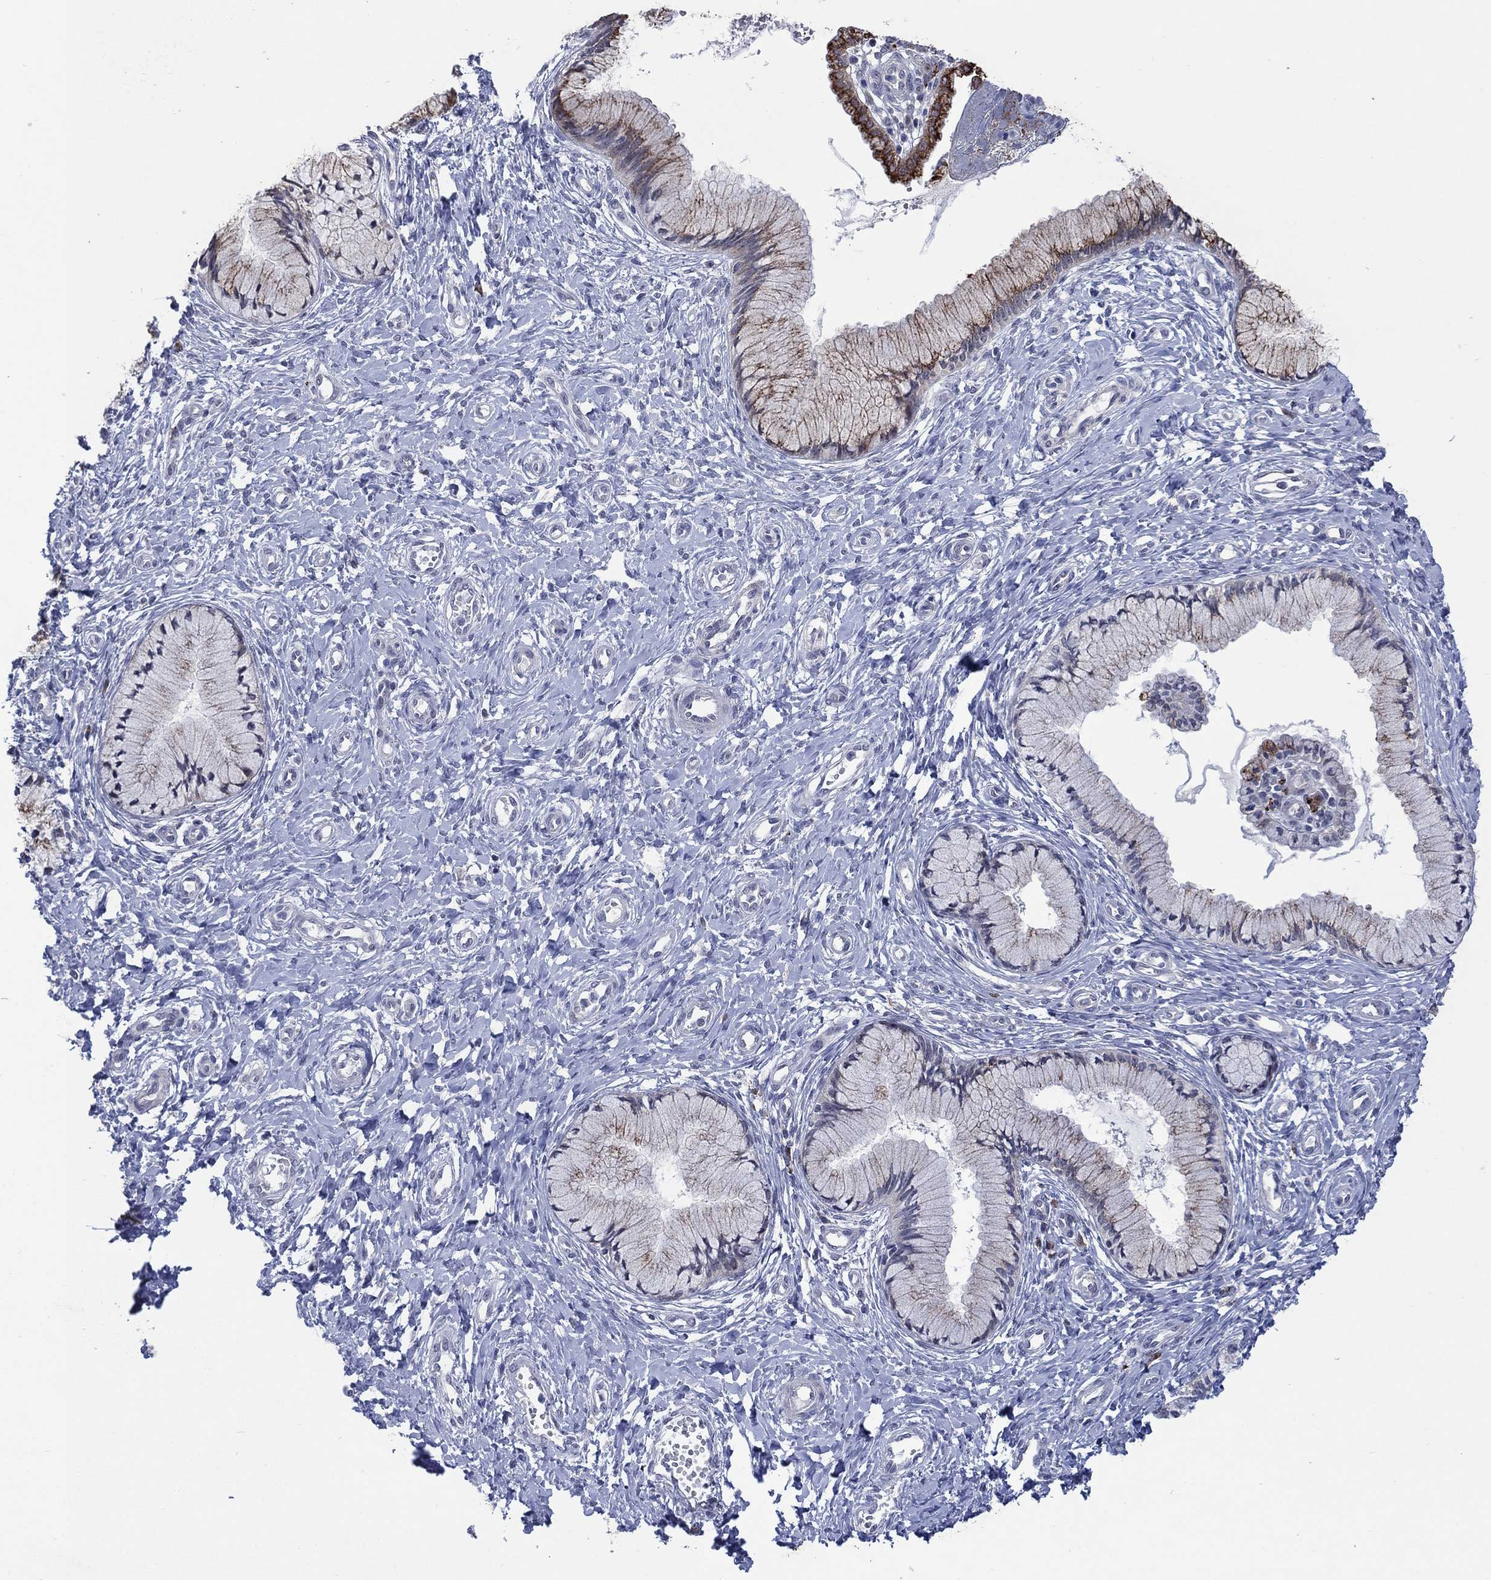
{"staining": {"intensity": "moderate", "quantity": "<25%", "location": "cytoplasmic/membranous"}, "tissue": "cervix", "cell_type": "Glandular cells", "image_type": "normal", "snomed": [{"axis": "morphology", "description": "Normal tissue, NOS"}, {"axis": "topography", "description": "Cervix"}], "caption": "IHC histopathology image of benign human cervix stained for a protein (brown), which displays low levels of moderate cytoplasmic/membranous expression in approximately <25% of glandular cells.", "gene": "SDC1", "patient": {"sex": "female", "age": 37}}